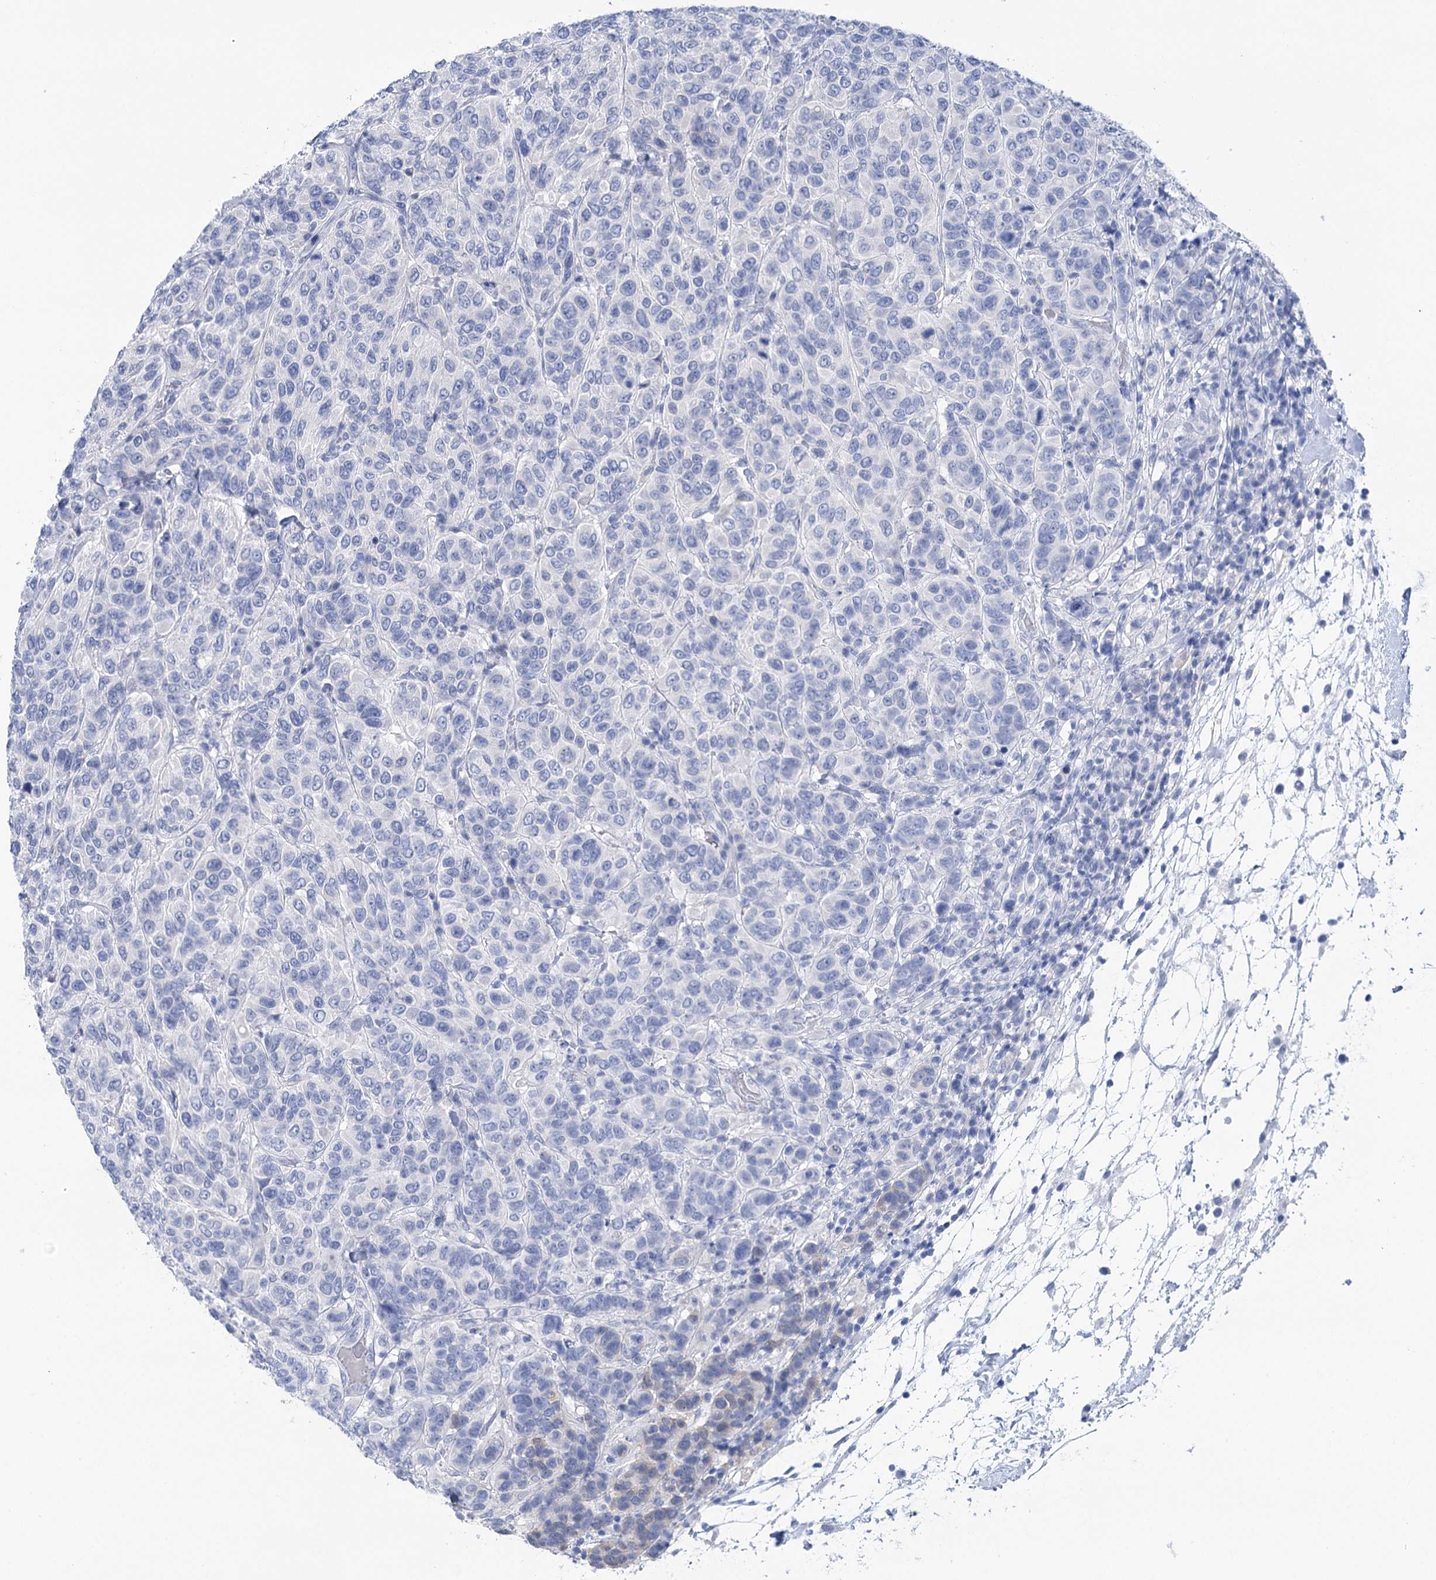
{"staining": {"intensity": "negative", "quantity": "none", "location": "none"}, "tissue": "breast cancer", "cell_type": "Tumor cells", "image_type": "cancer", "snomed": [{"axis": "morphology", "description": "Duct carcinoma"}, {"axis": "topography", "description": "Breast"}], "caption": "This is a micrograph of immunohistochemistry staining of breast cancer (invasive ductal carcinoma), which shows no positivity in tumor cells.", "gene": "LALBA", "patient": {"sex": "female", "age": 55}}